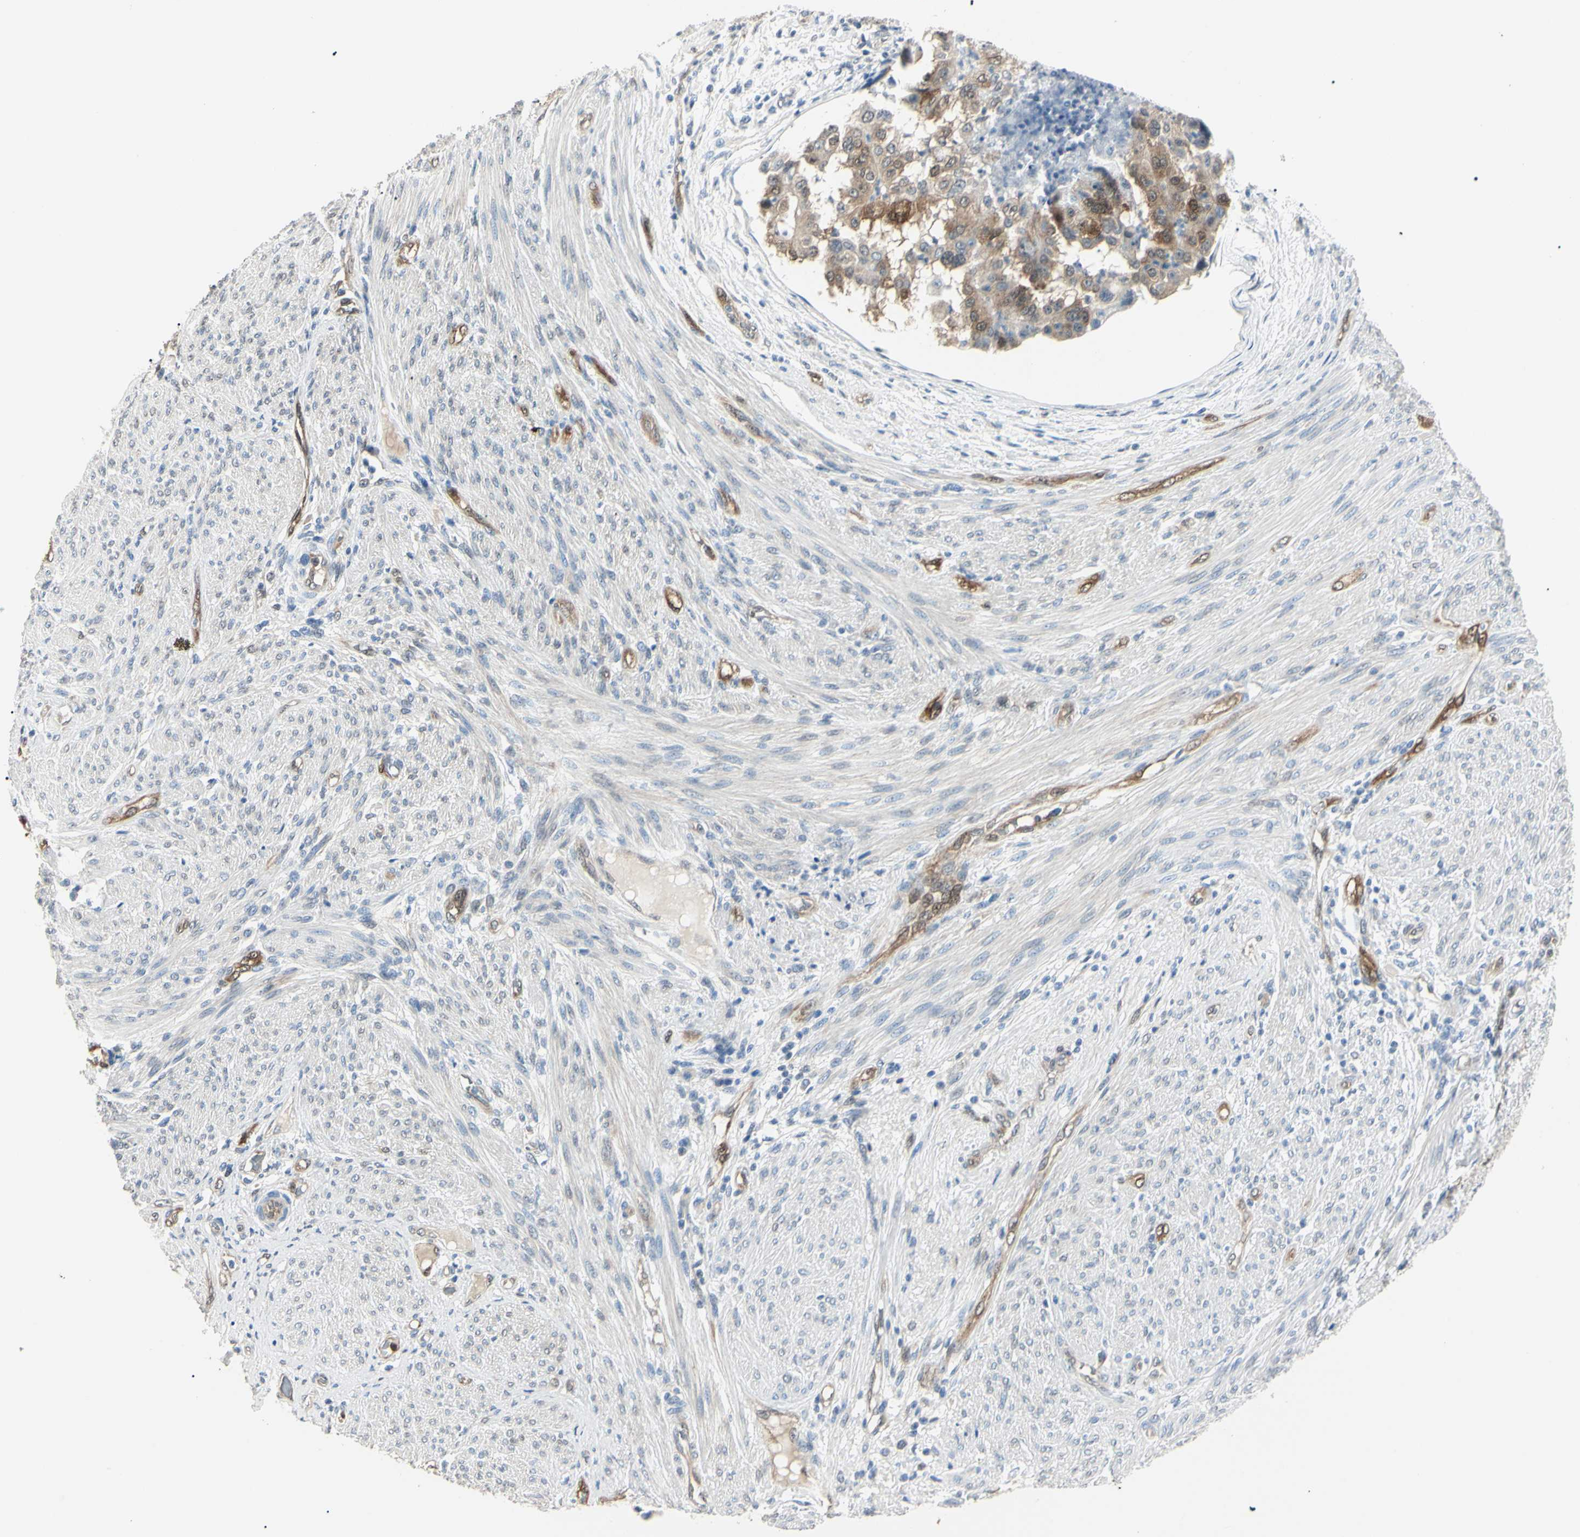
{"staining": {"intensity": "weak", "quantity": "25%-75%", "location": "cytoplasmic/membranous"}, "tissue": "endometrial cancer", "cell_type": "Tumor cells", "image_type": "cancer", "snomed": [{"axis": "morphology", "description": "Adenocarcinoma, NOS"}, {"axis": "topography", "description": "Endometrium"}], "caption": "A brown stain labels weak cytoplasmic/membranous positivity of a protein in human endometrial cancer (adenocarcinoma) tumor cells.", "gene": "AKR1C3", "patient": {"sex": "female", "age": 85}}